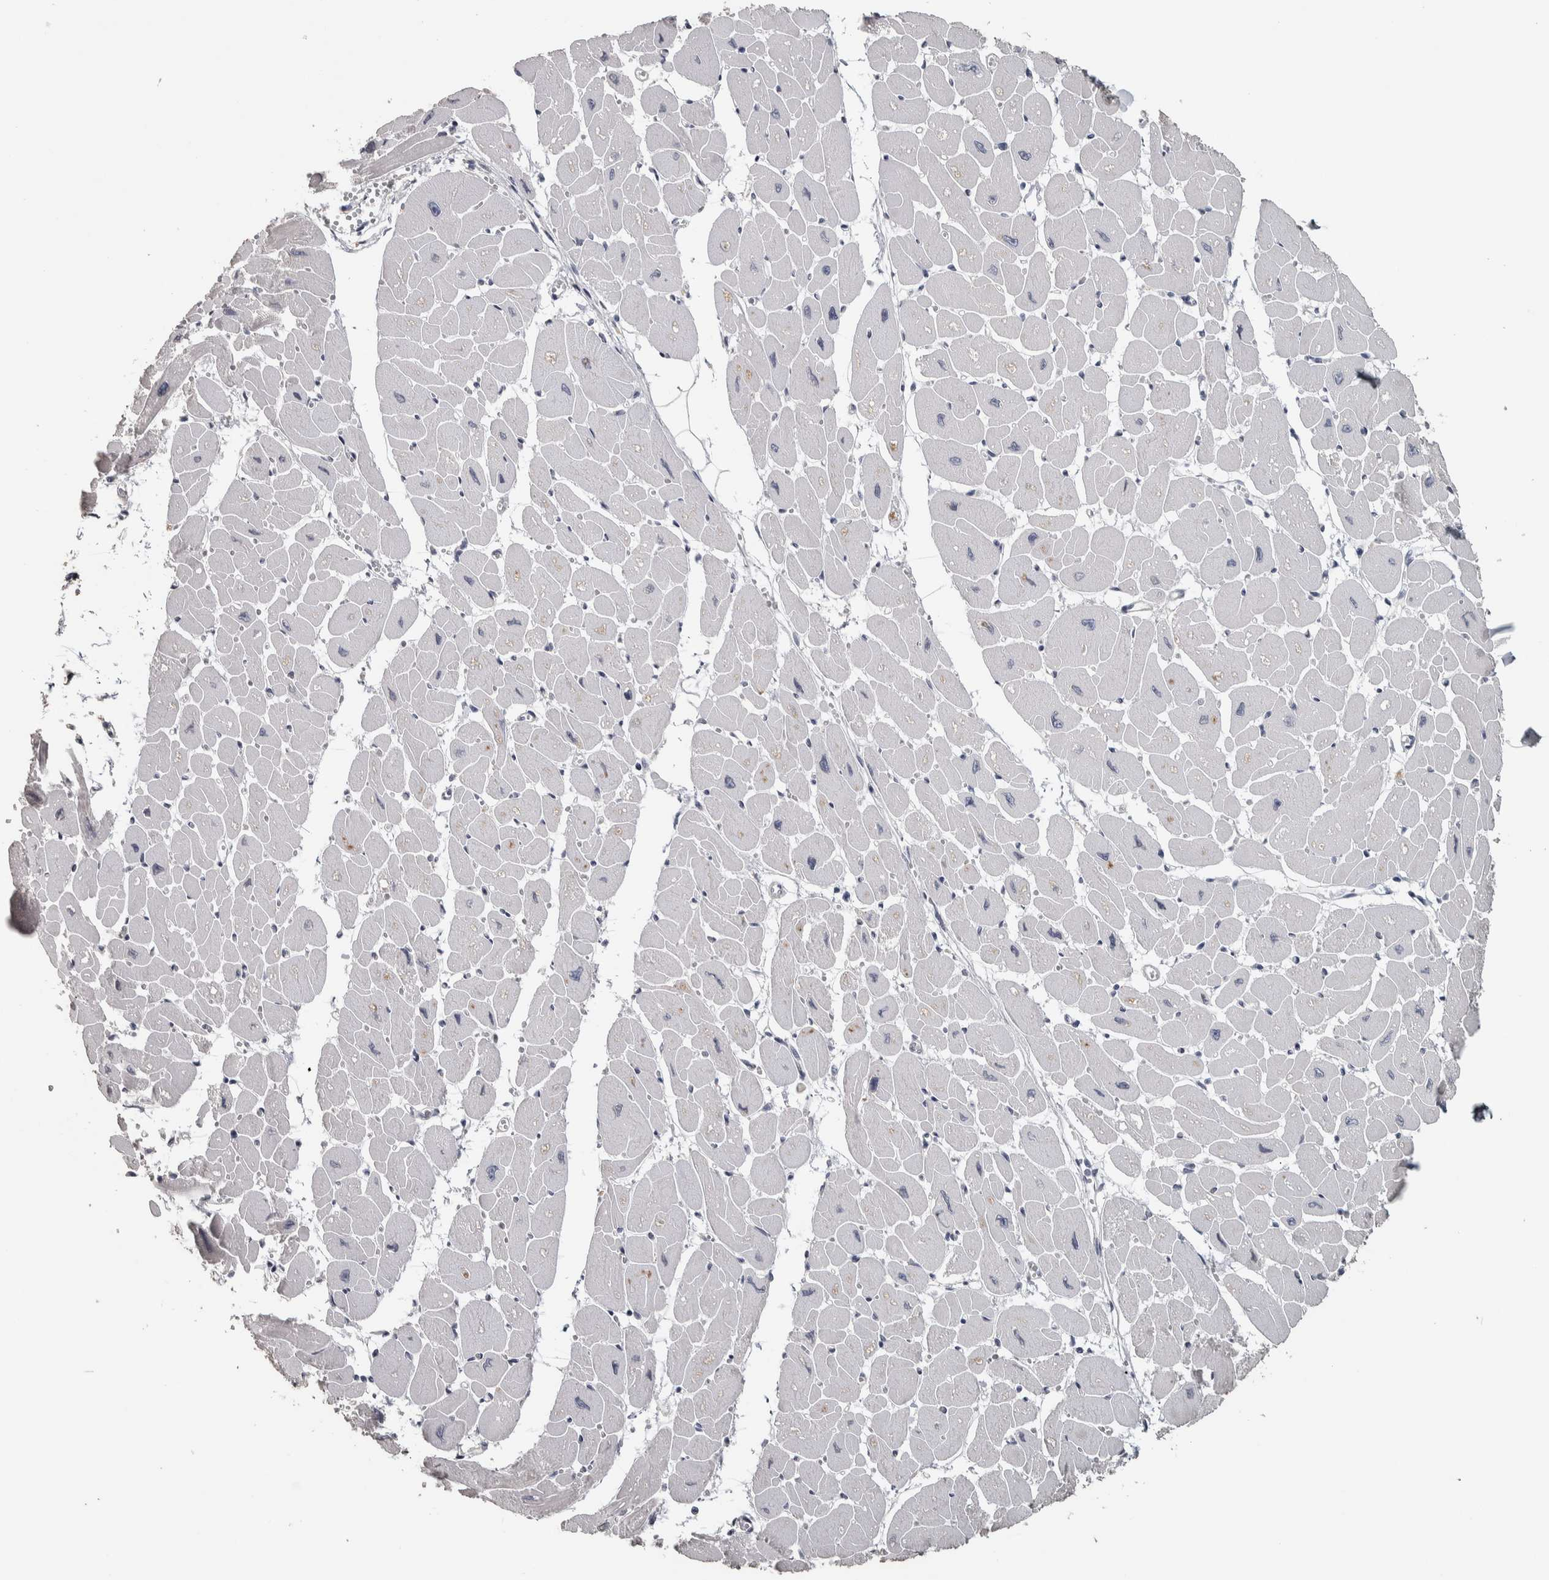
{"staining": {"intensity": "negative", "quantity": "none", "location": "none"}, "tissue": "heart muscle", "cell_type": "Cardiomyocytes", "image_type": "normal", "snomed": [{"axis": "morphology", "description": "Normal tissue, NOS"}, {"axis": "topography", "description": "Heart"}], "caption": "Immunohistochemistry (IHC) of unremarkable human heart muscle displays no expression in cardiomyocytes.", "gene": "NECAB1", "patient": {"sex": "female", "age": 54}}